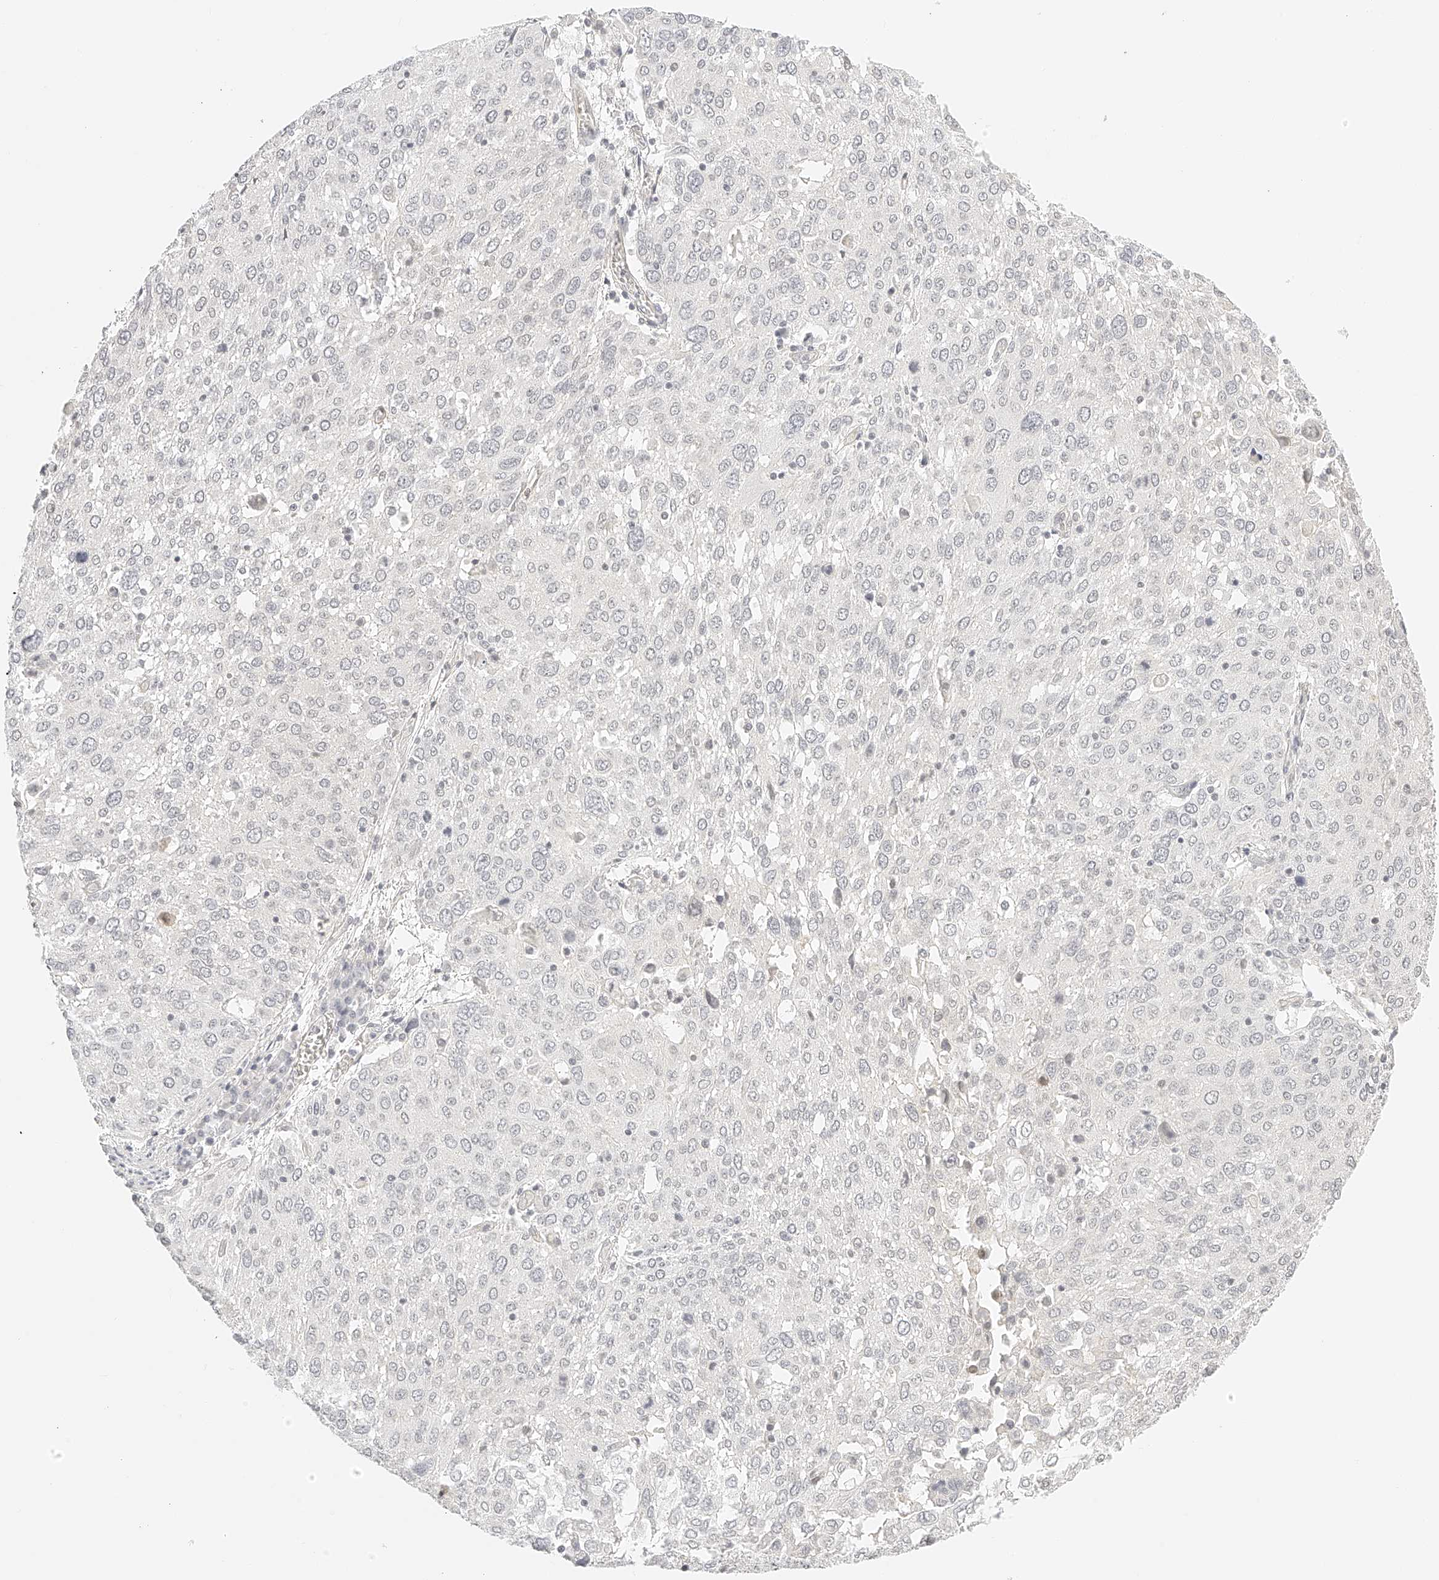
{"staining": {"intensity": "negative", "quantity": "none", "location": "none"}, "tissue": "lung cancer", "cell_type": "Tumor cells", "image_type": "cancer", "snomed": [{"axis": "morphology", "description": "Squamous cell carcinoma, NOS"}, {"axis": "topography", "description": "Lung"}], "caption": "Immunohistochemistry micrograph of neoplastic tissue: human lung cancer stained with DAB demonstrates no significant protein expression in tumor cells.", "gene": "ZFP69", "patient": {"sex": "male", "age": 65}}